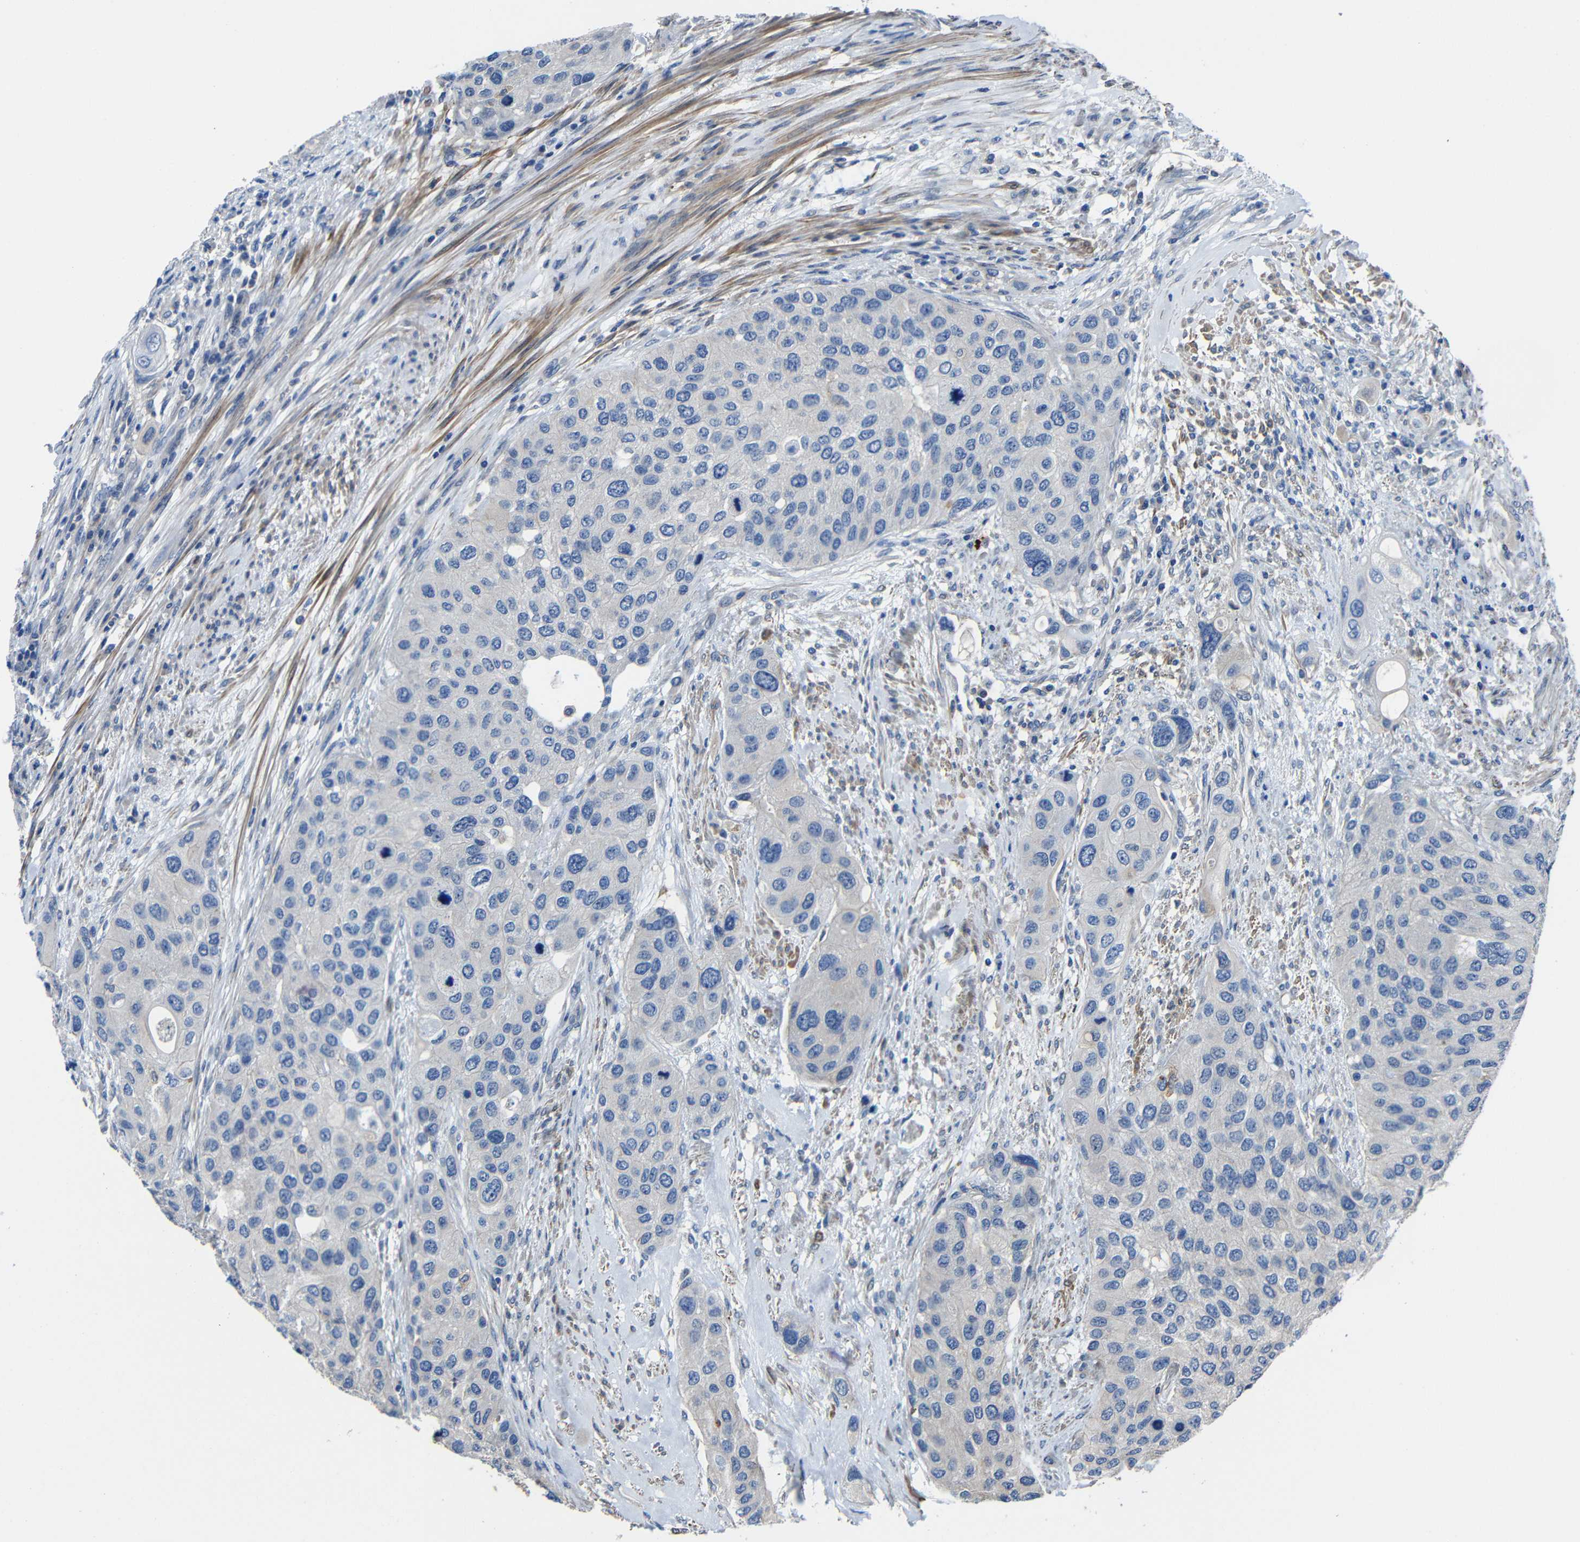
{"staining": {"intensity": "negative", "quantity": "none", "location": "none"}, "tissue": "urothelial cancer", "cell_type": "Tumor cells", "image_type": "cancer", "snomed": [{"axis": "morphology", "description": "Urothelial carcinoma, High grade"}, {"axis": "topography", "description": "Urinary bladder"}], "caption": "Tumor cells are negative for brown protein staining in urothelial carcinoma (high-grade).", "gene": "GDI1", "patient": {"sex": "female", "age": 56}}